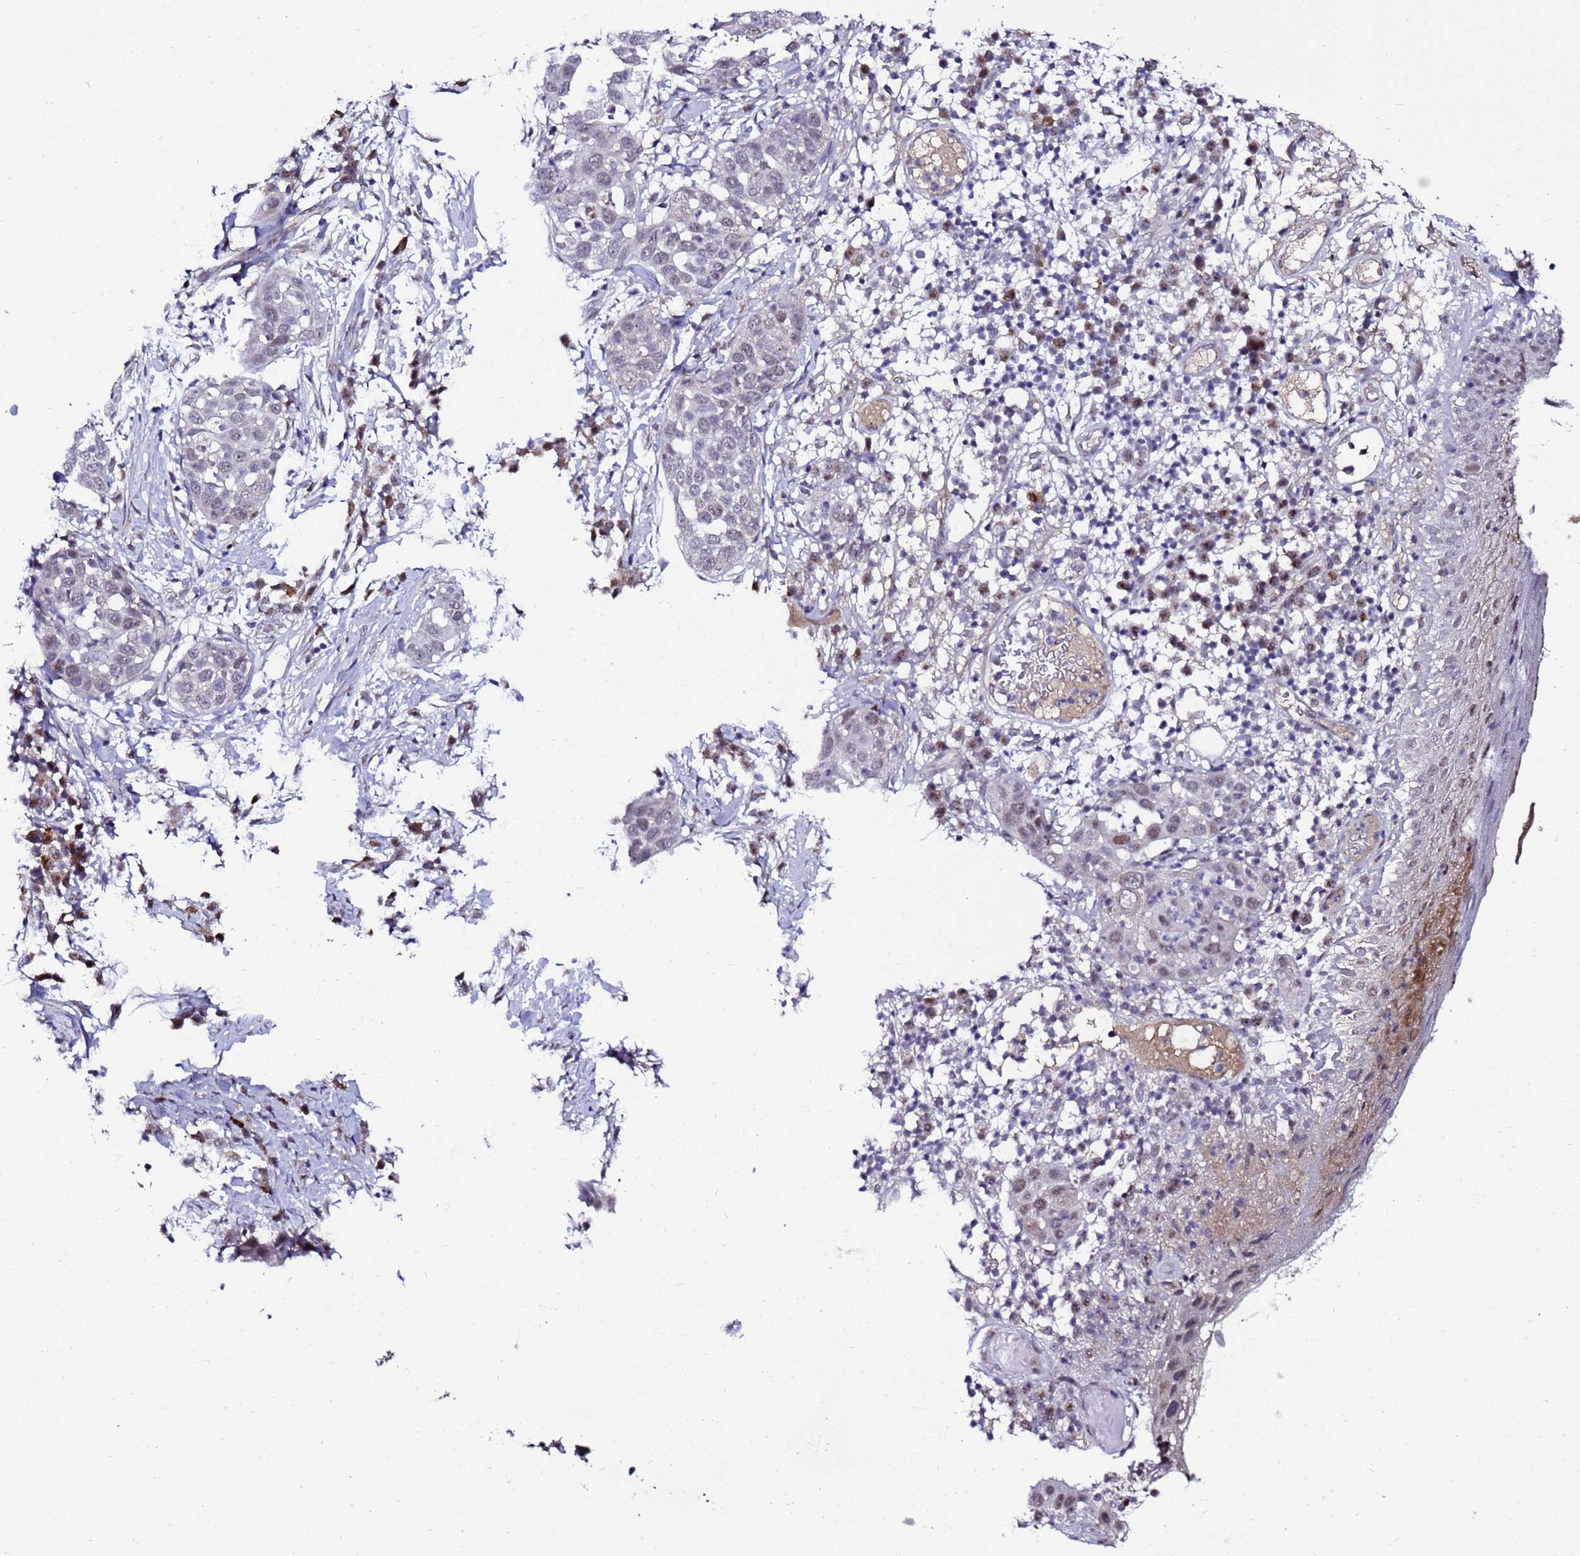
{"staining": {"intensity": "moderate", "quantity": "<25%", "location": "nuclear"}, "tissue": "skin cancer", "cell_type": "Tumor cells", "image_type": "cancer", "snomed": [{"axis": "morphology", "description": "Squamous cell carcinoma, NOS"}, {"axis": "topography", "description": "Skin"}], "caption": "Immunohistochemical staining of skin cancer (squamous cell carcinoma) shows low levels of moderate nuclear expression in approximately <25% of tumor cells. (Stains: DAB in brown, nuclei in blue, Microscopy: brightfield microscopy at high magnification).", "gene": "C19orf47", "patient": {"sex": "female", "age": 44}}